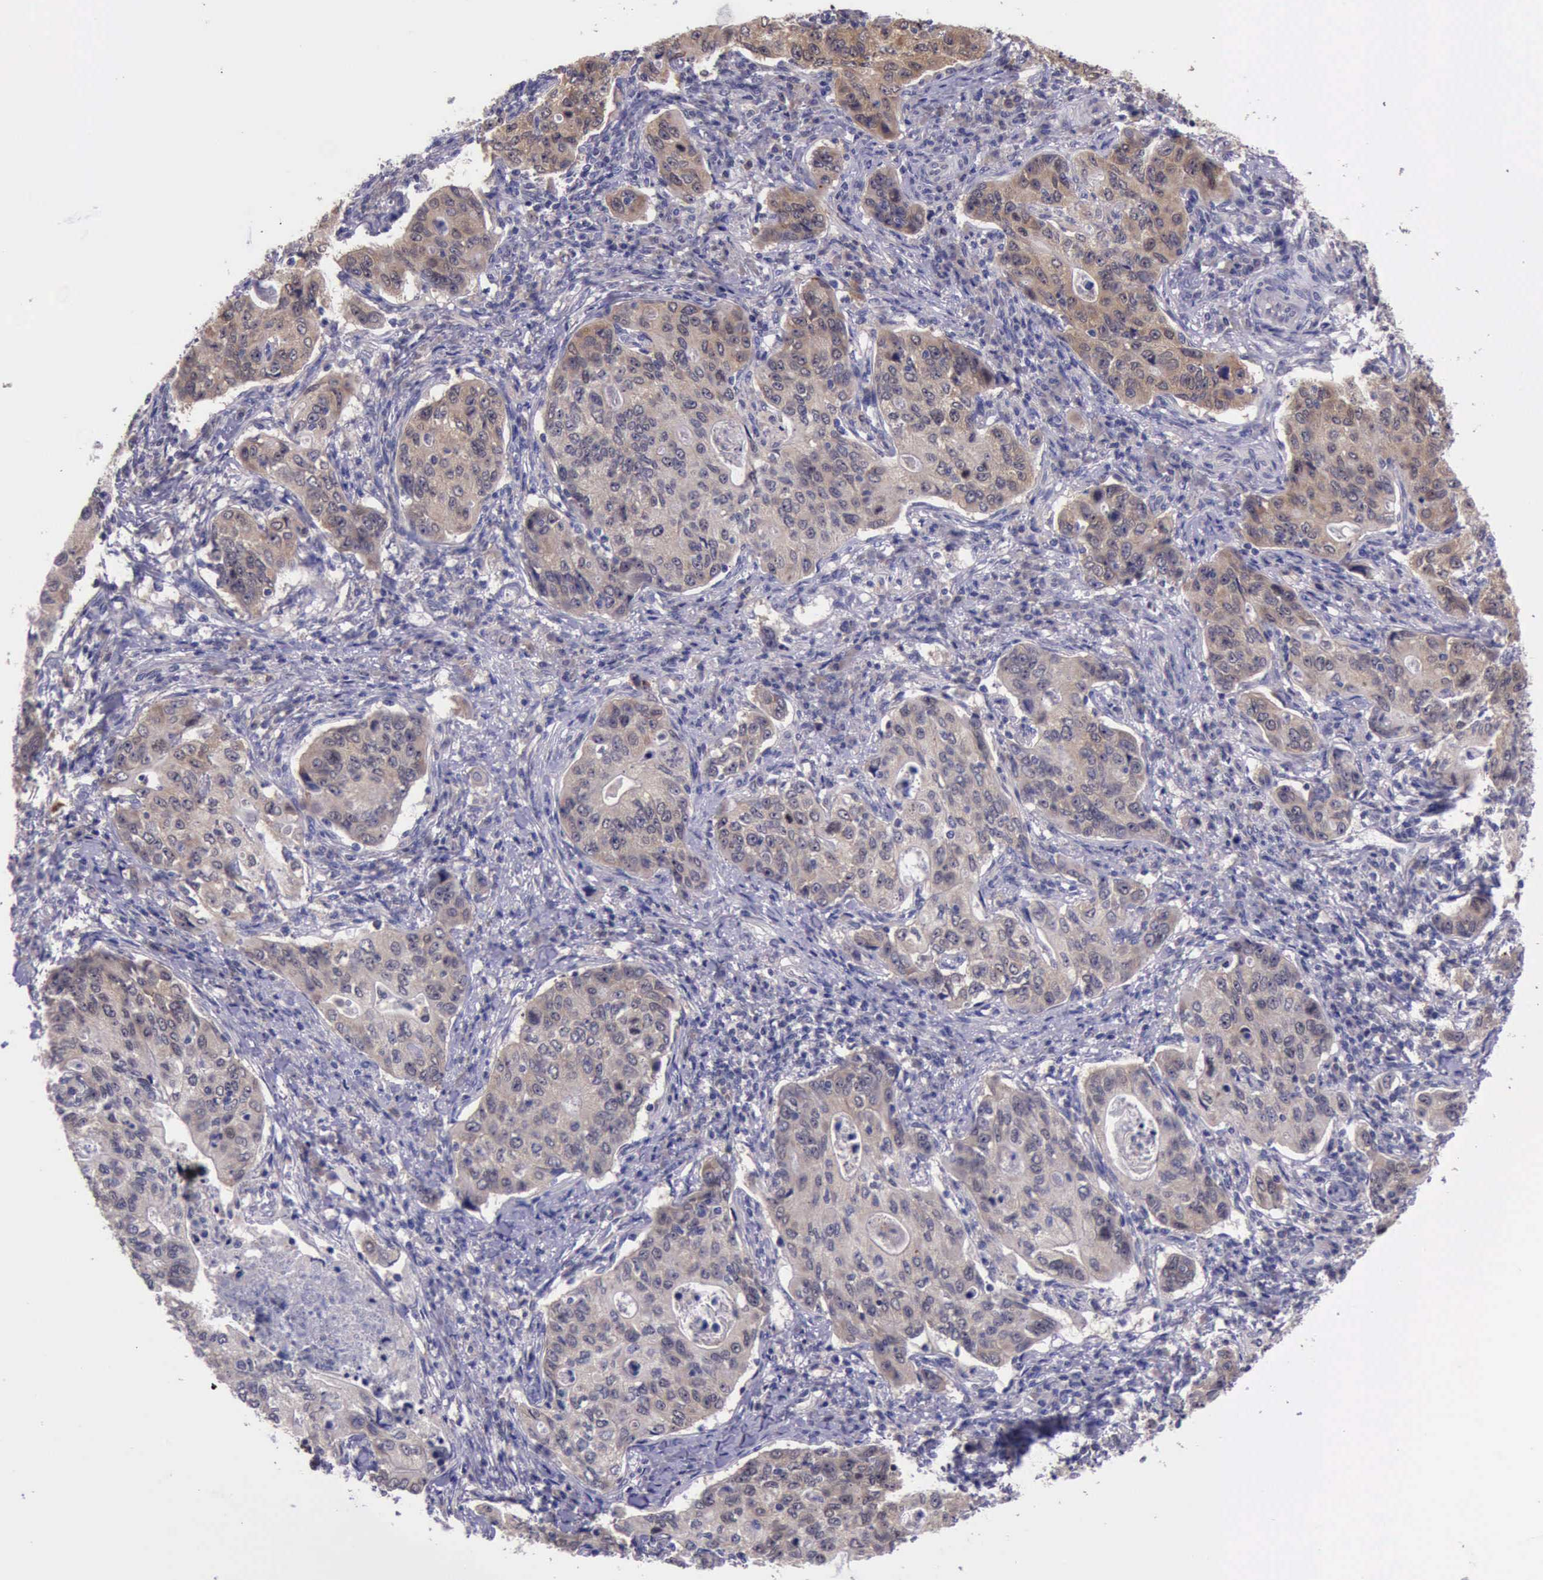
{"staining": {"intensity": "moderate", "quantity": ">75%", "location": "cytoplasmic/membranous"}, "tissue": "stomach cancer", "cell_type": "Tumor cells", "image_type": "cancer", "snomed": [{"axis": "morphology", "description": "Adenocarcinoma, NOS"}, {"axis": "topography", "description": "Esophagus"}, {"axis": "topography", "description": "Stomach"}], "caption": "Protein staining demonstrates moderate cytoplasmic/membranous expression in about >75% of tumor cells in adenocarcinoma (stomach).", "gene": "PLEK2", "patient": {"sex": "male", "age": 74}}